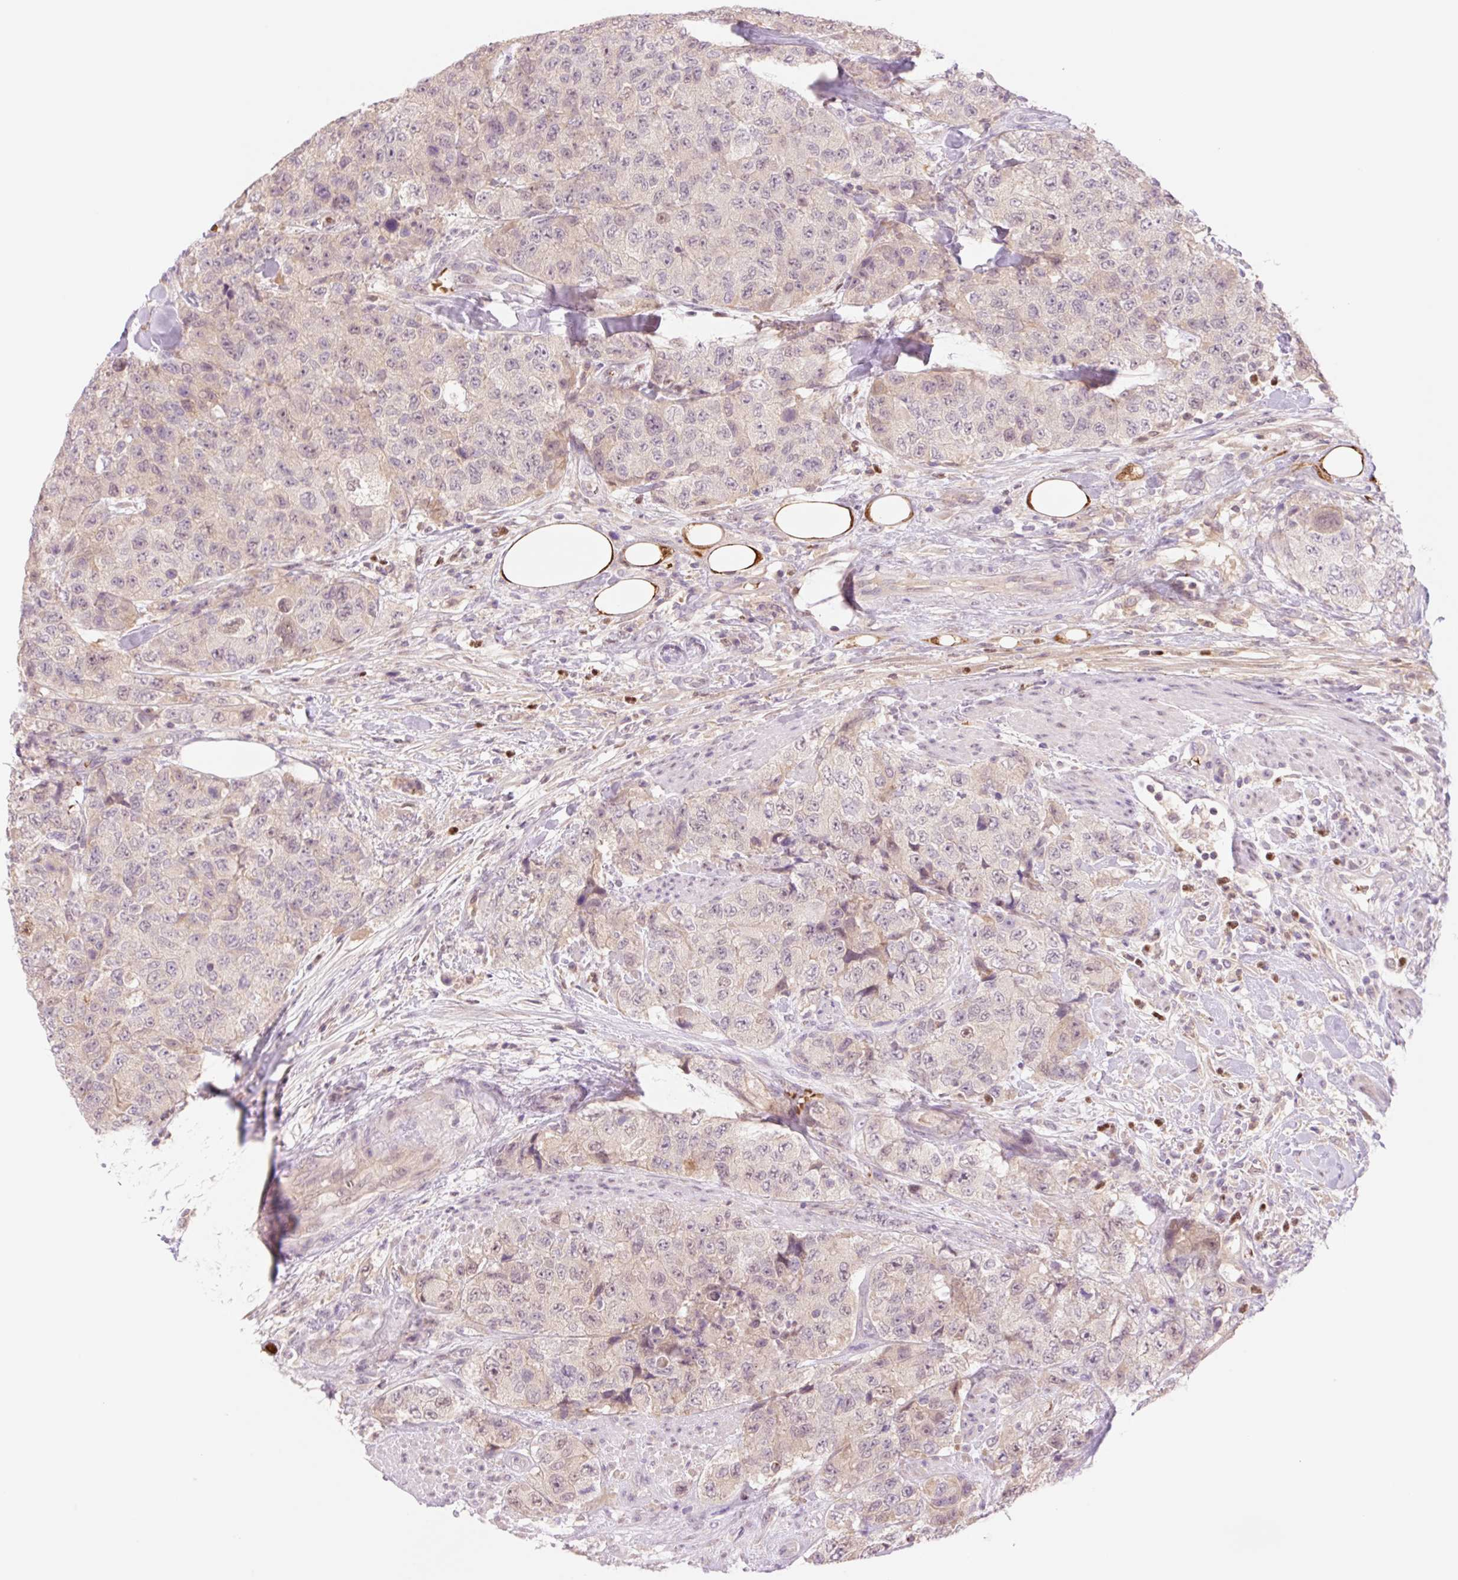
{"staining": {"intensity": "negative", "quantity": "none", "location": "none"}, "tissue": "urothelial cancer", "cell_type": "Tumor cells", "image_type": "cancer", "snomed": [{"axis": "morphology", "description": "Urothelial carcinoma, High grade"}, {"axis": "topography", "description": "Urinary bladder"}], "caption": "Urothelial cancer was stained to show a protein in brown. There is no significant positivity in tumor cells. Brightfield microscopy of IHC stained with DAB (3,3'-diaminobenzidine) (brown) and hematoxylin (blue), captured at high magnification.", "gene": "HEBP1", "patient": {"sex": "female", "age": 78}}